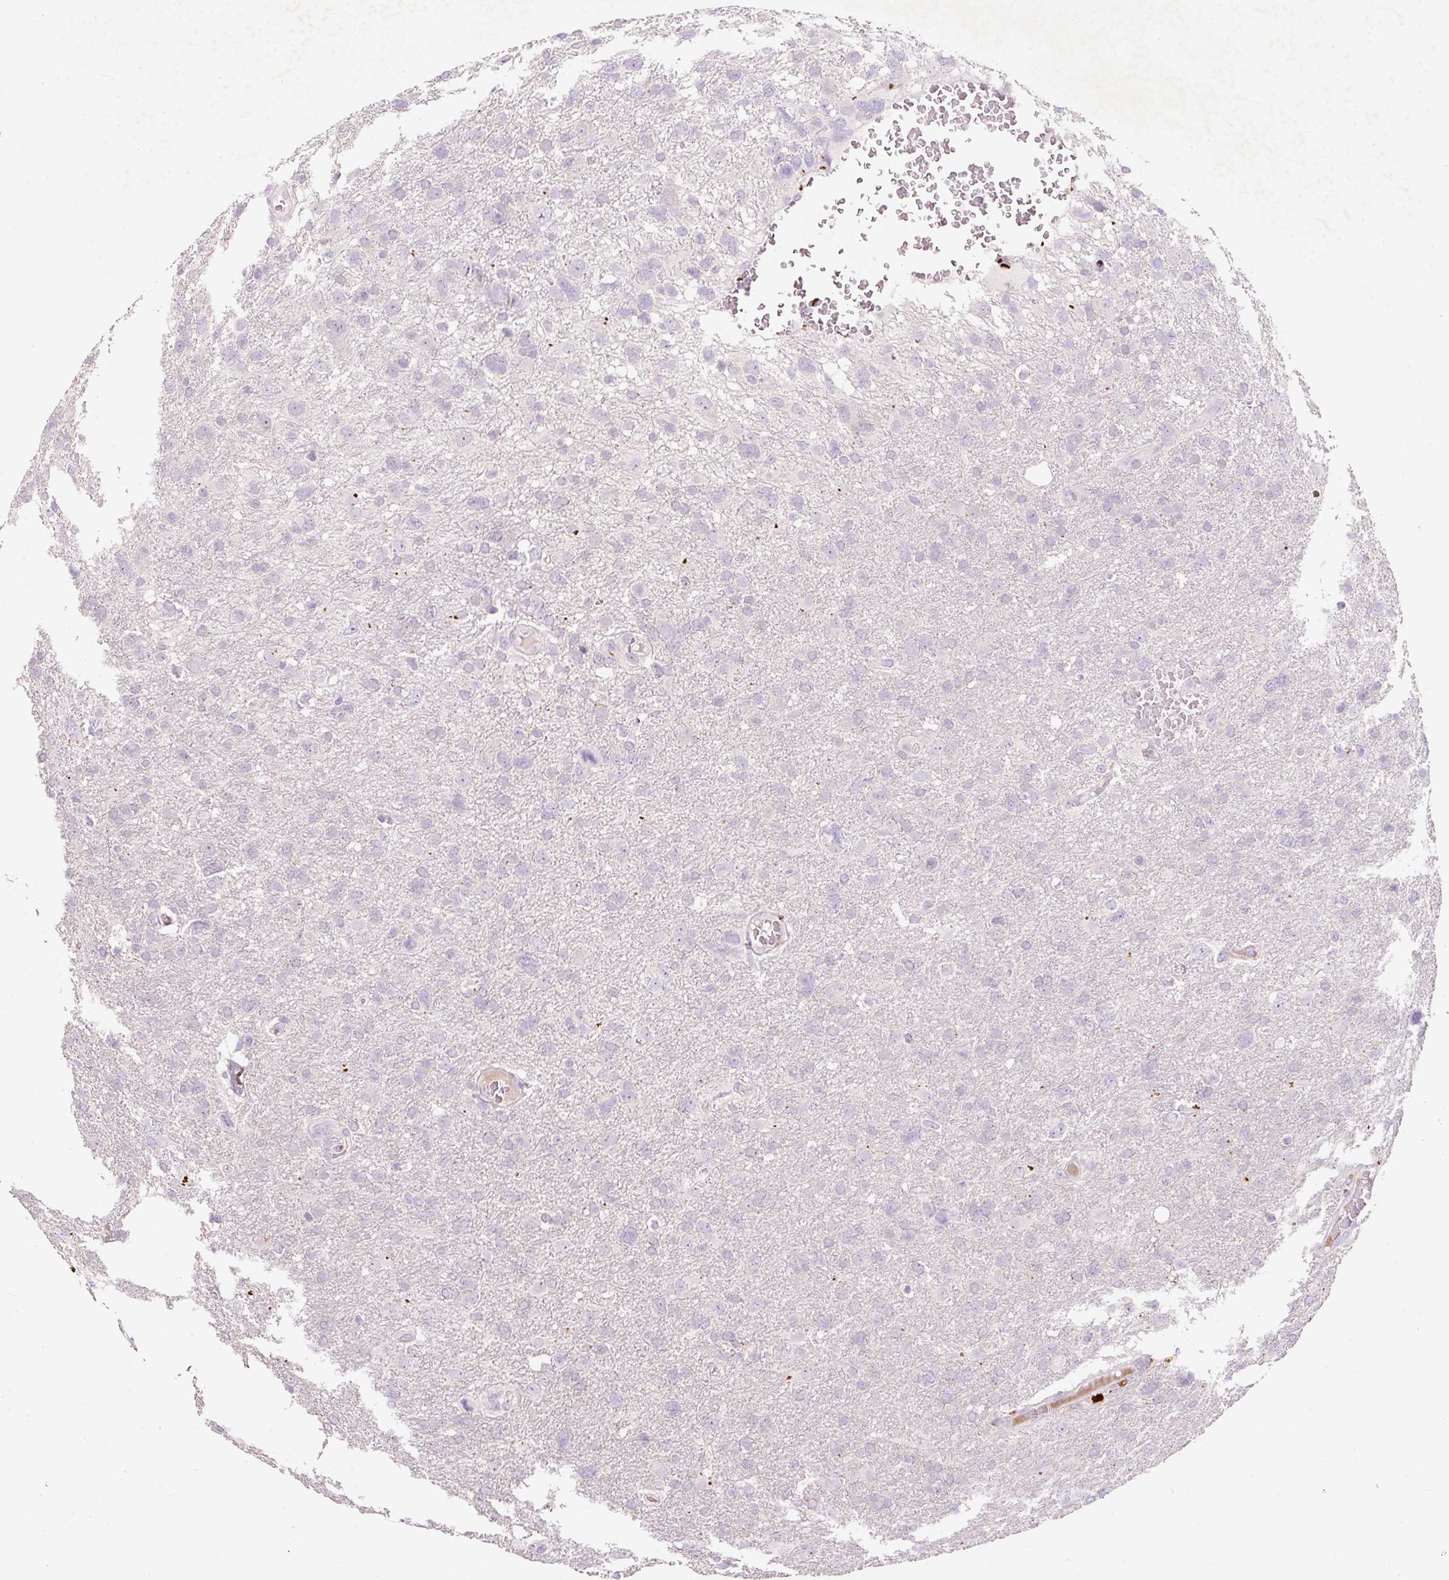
{"staining": {"intensity": "negative", "quantity": "none", "location": "none"}, "tissue": "glioma", "cell_type": "Tumor cells", "image_type": "cancer", "snomed": [{"axis": "morphology", "description": "Glioma, malignant, High grade"}, {"axis": "topography", "description": "Brain"}], "caption": "Immunohistochemical staining of glioma reveals no significant positivity in tumor cells.", "gene": "TENT5C", "patient": {"sex": "male", "age": 61}}